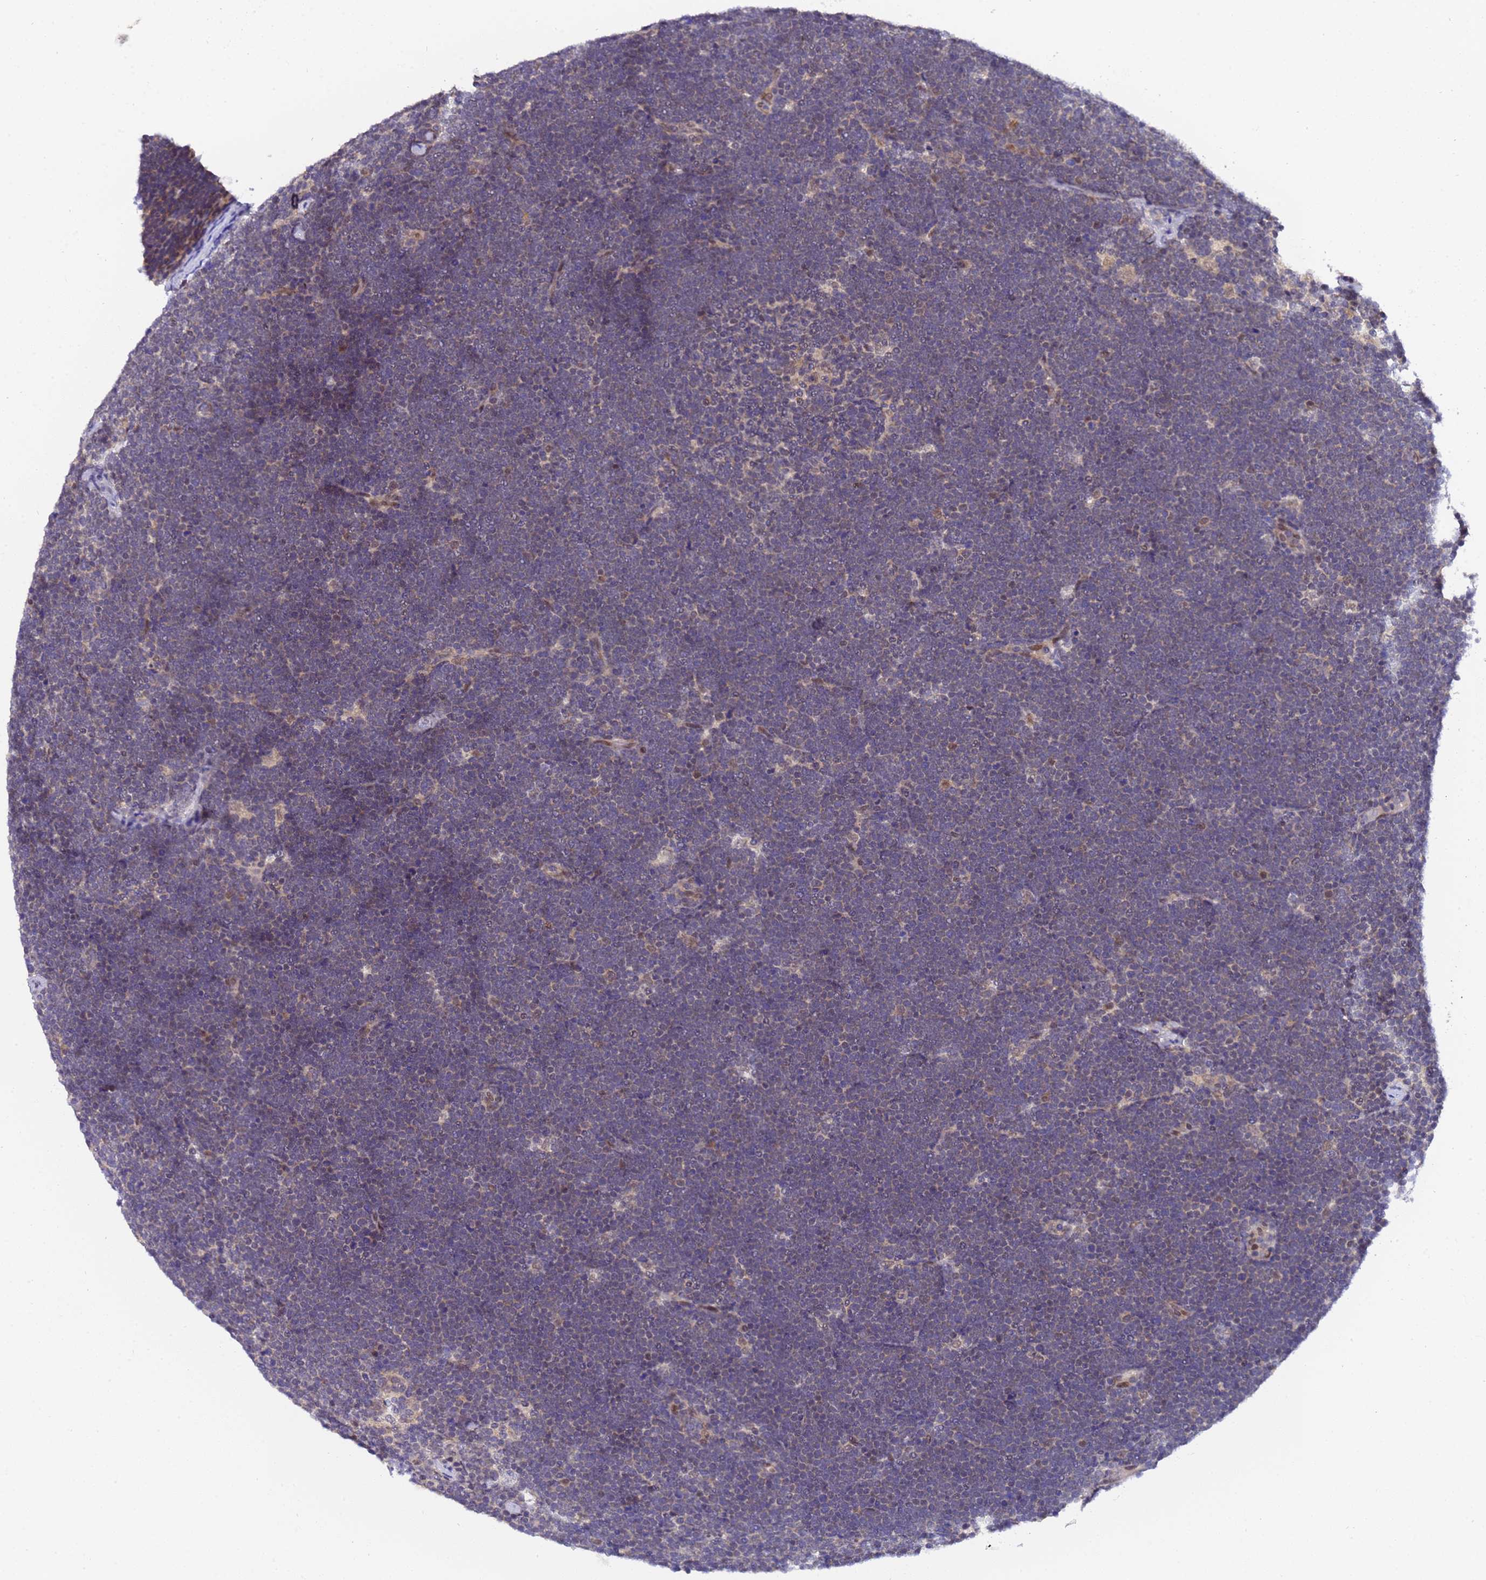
{"staining": {"intensity": "negative", "quantity": "none", "location": "none"}, "tissue": "lymphoma", "cell_type": "Tumor cells", "image_type": "cancer", "snomed": [{"axis": "morphology", "description": "Malignant lymphoma, non-Hodgkin's type, High grade"}, {"axis": "topography", "description": "Lymph node"}], "caption": "DAB immunohistochemical staining of human high-grade malignant lymphoma, non-Hodgkin's type demonstrates no significant positivity in tumor cells.", "gene": "ANAPC13", "patient": {"sex": "male", "age": 13}}